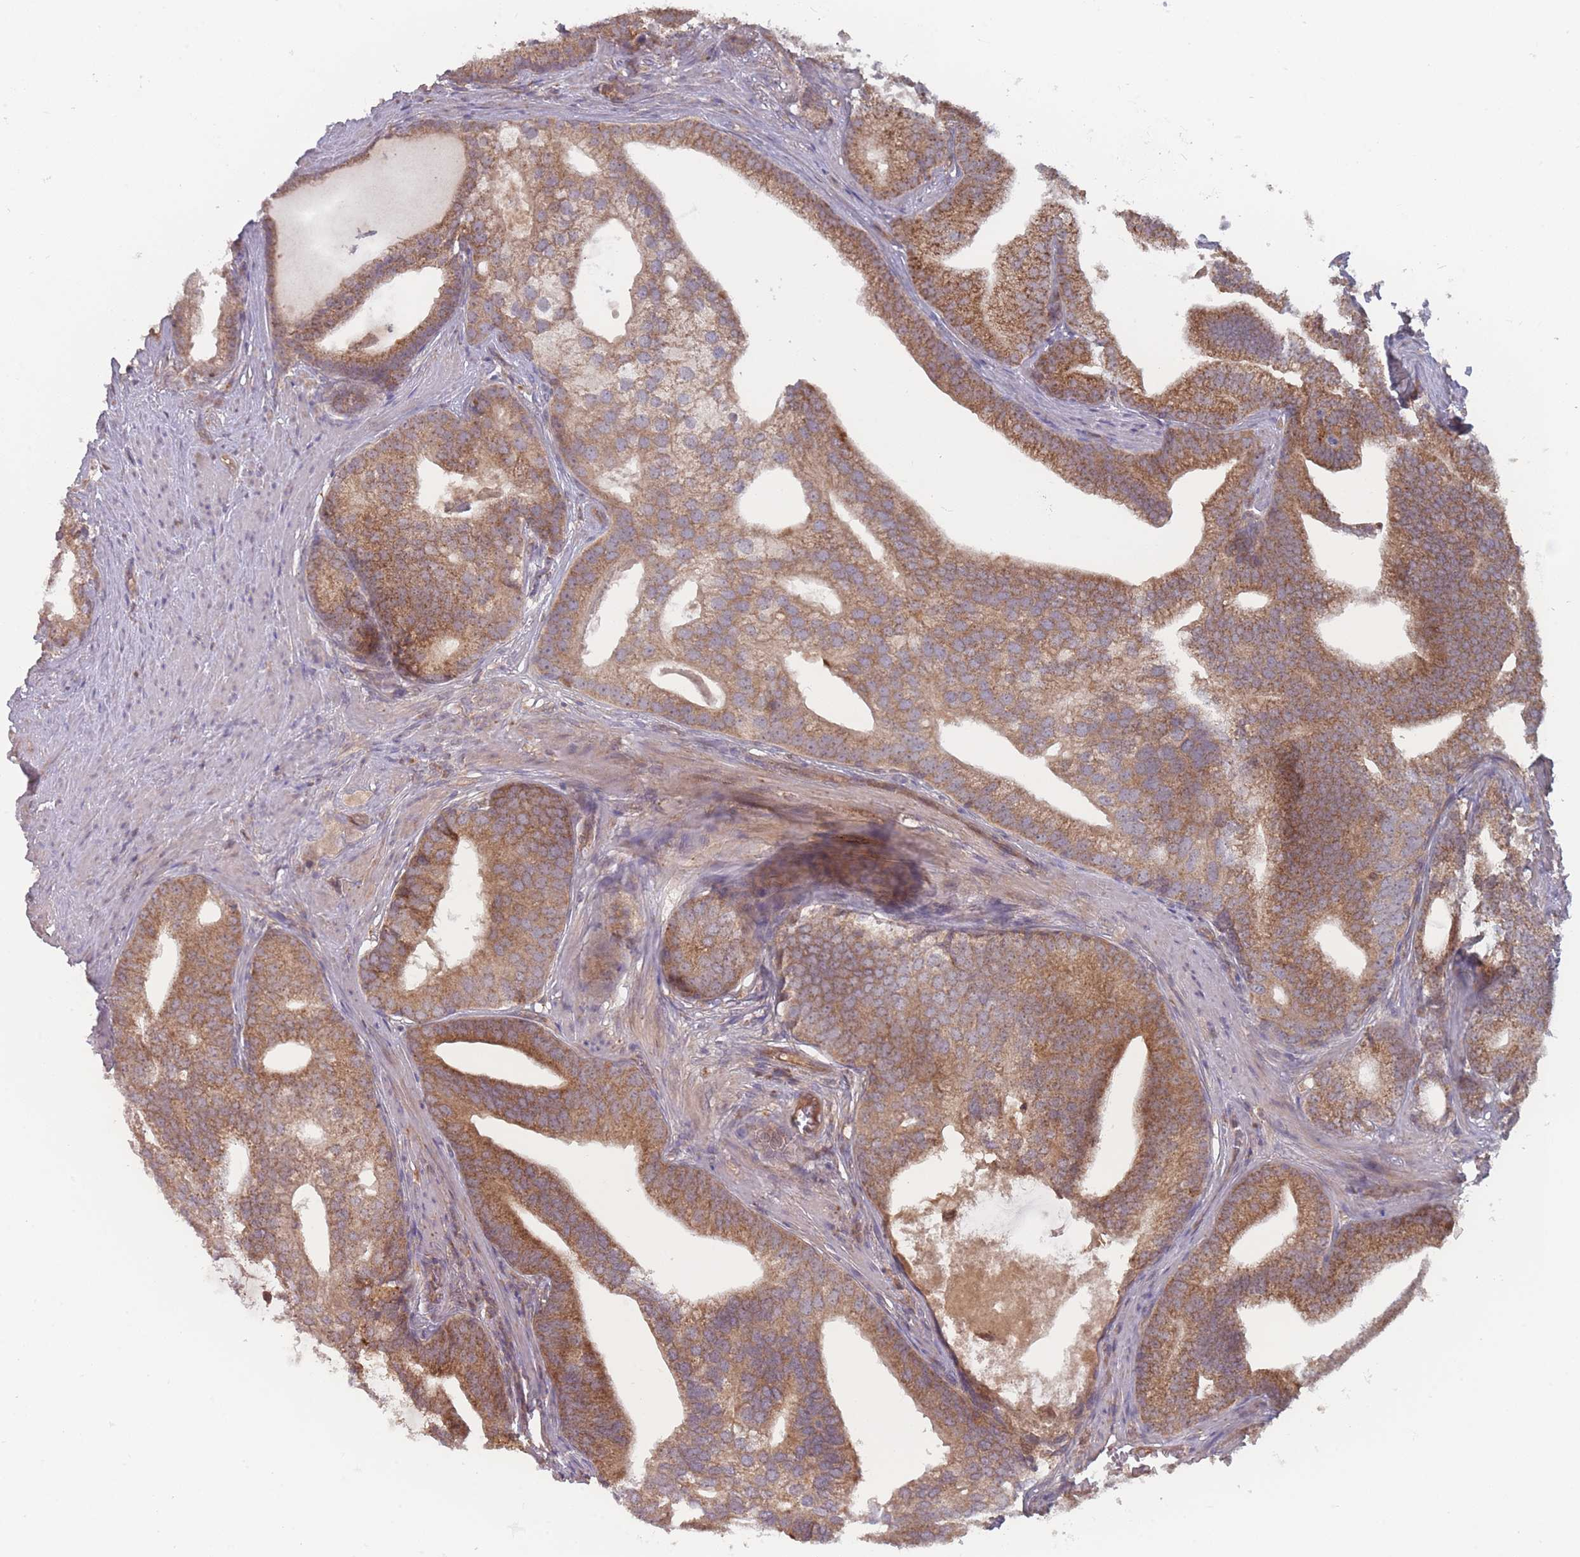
{"staining": {"intensity": "moderate", "quantity": ">75%", "location": "cytoplasmic/membranous"}, "tissue": "prostate cancer", "cell_type": "Tumor cells", "image_type": "cancer", "snomed": [{"axis": "morphology", "description": "Adenocarcinoma, Low grade"}, {"axis": "topography", "description": "Prostate"}], "caption": "Human low-grade adenocarcinoma (prostate) stained for a protein (brown) shows moderate cytoplasmic/membranous positive positivity in about >75% of tumor cells.", "gene": "ATP5MG", "patient": {"sex": "male", "age": 71}}